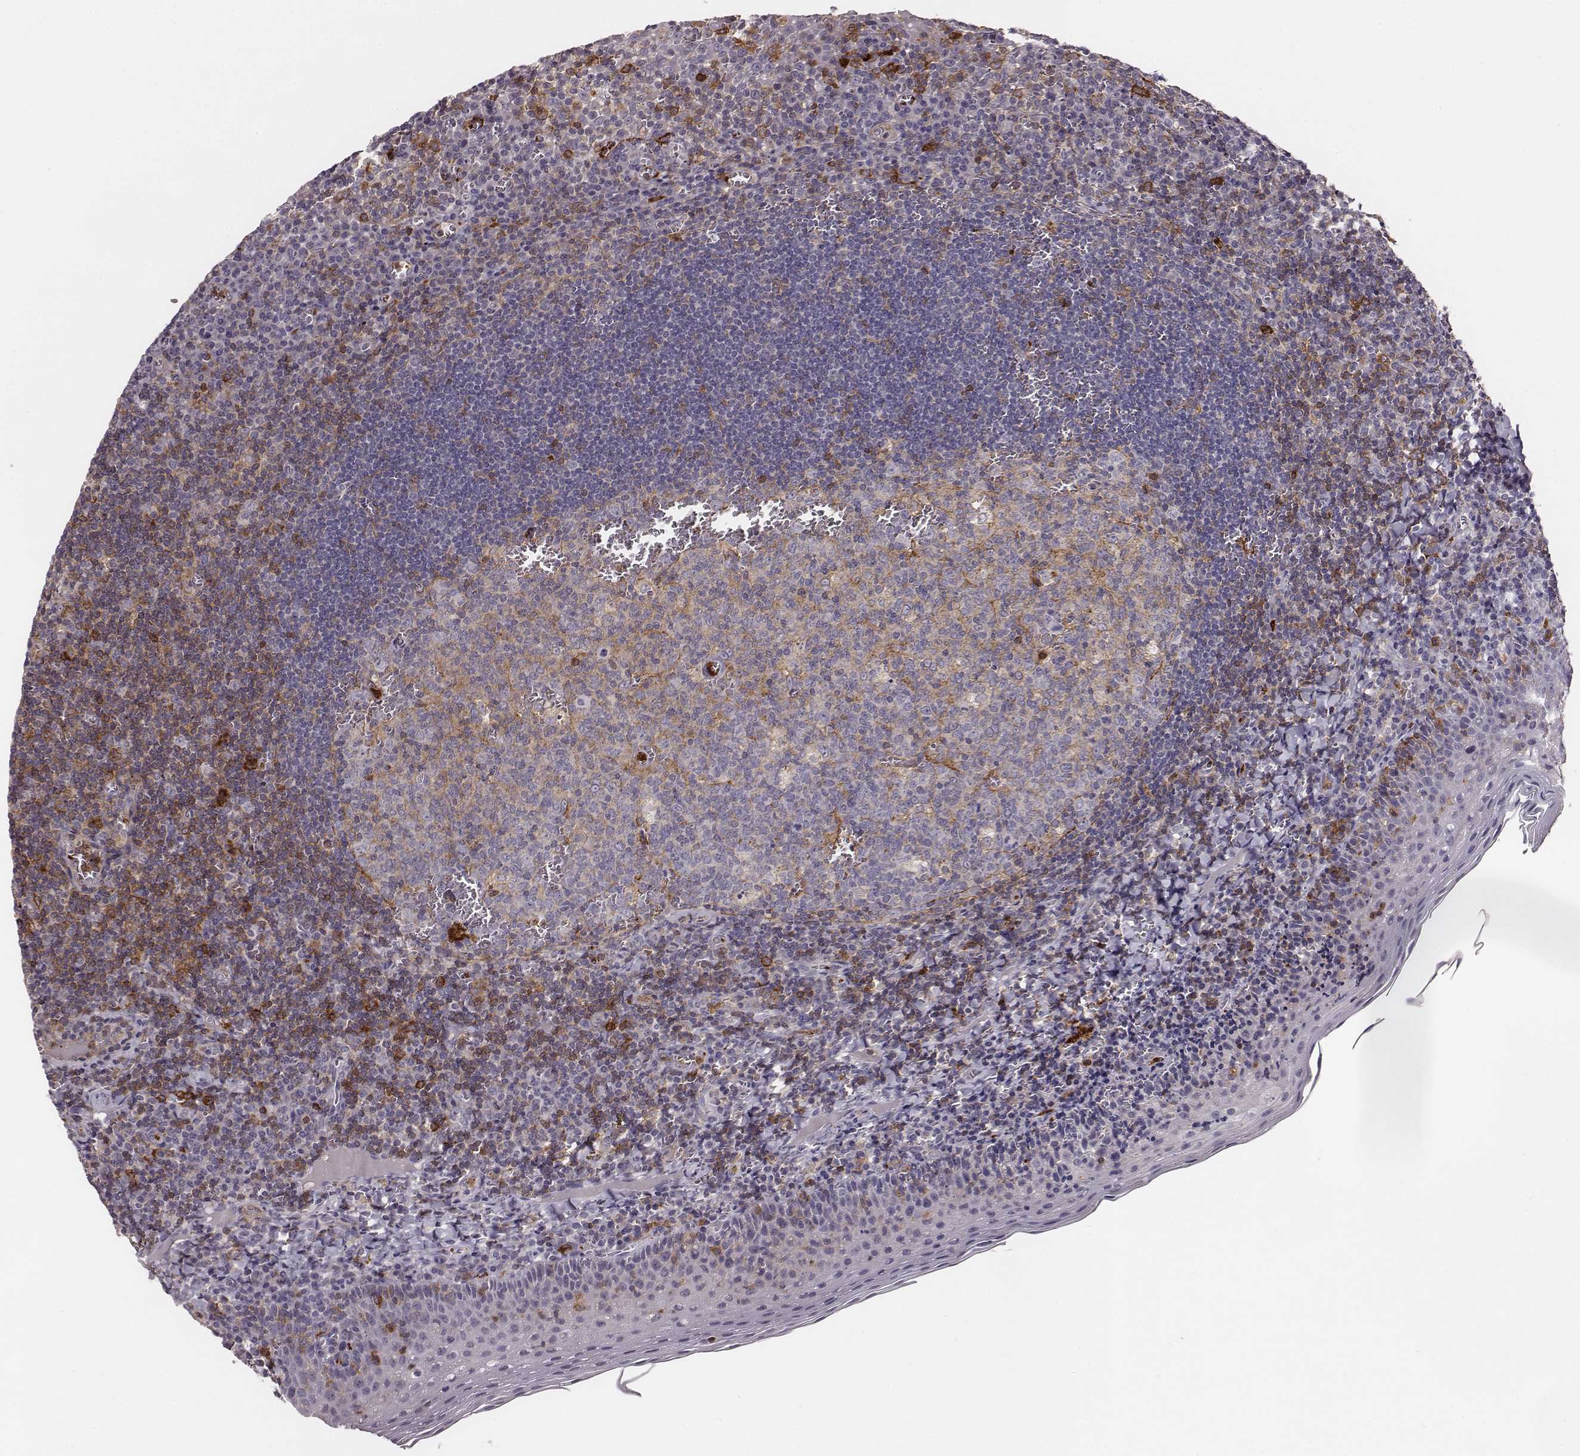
{"staining": {"intensity": "moderate", "quantity": "<25%", "location": "cytoplasmic/membranous"}, "tissue": "tonsil", "cell_type": "Germinal center cells", "image_type": "normal", "snomed": [{"axis": "morphology", "description": "Normal tissue, NOS"}, {"axis": "morphology", "description": "Inflammation, NOS"}, {"axis": "topography", "description": "Tonsil"}], "caption": "Immunohistochemistry (IHC) (DAB) staining of benign tonsil demonstrates moderate cytoplasmic/membranous protein positivity in approximately <25% of germinal center cells. Using DAB (brown) and hematoxylin (blue) stains, captured at high magnification using brightfield microscopy.", "gene": "ZYX", "patient": {"sex": "female", "age": 31}}